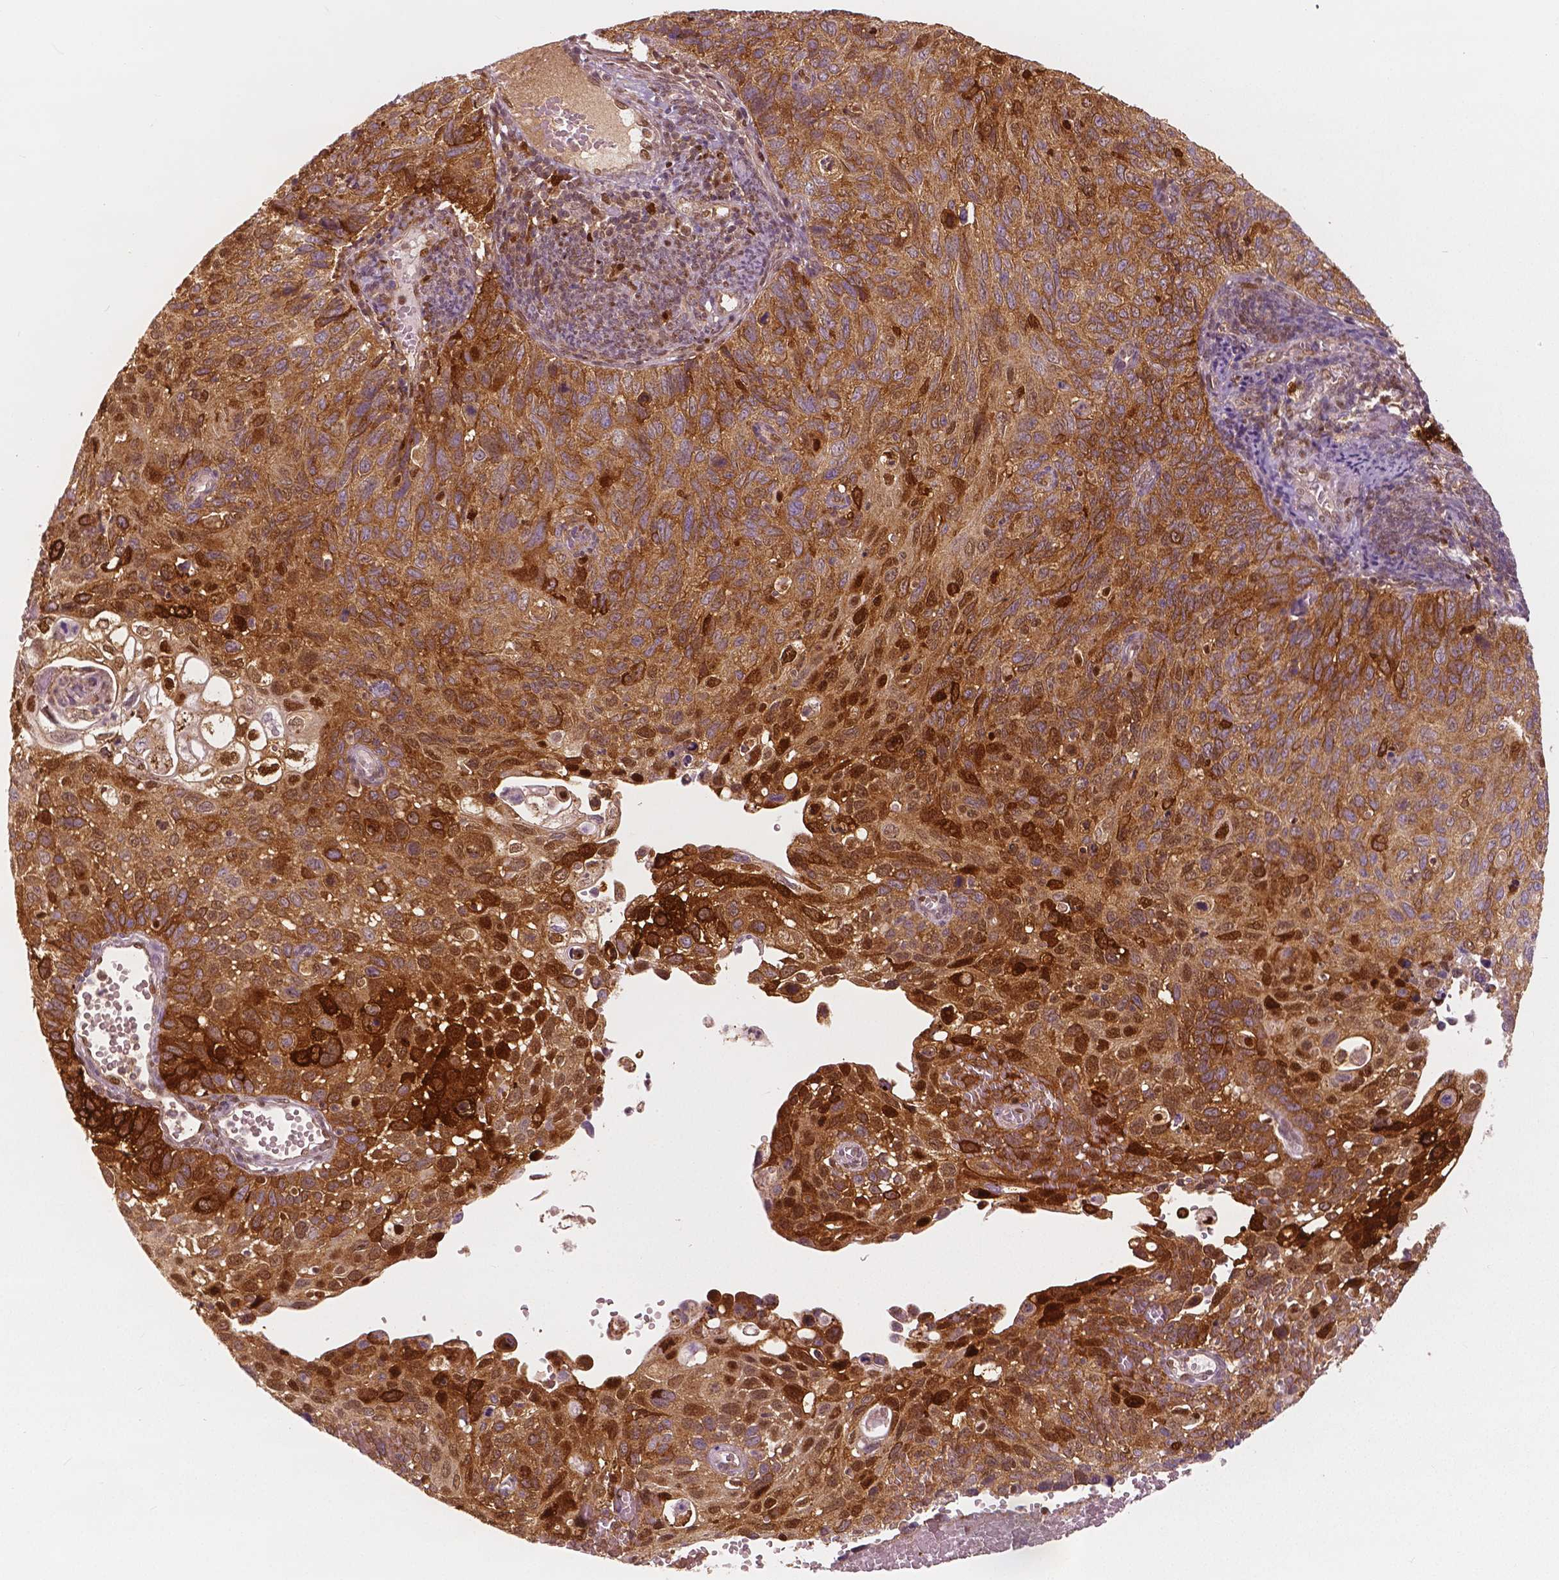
{"staining": {"intensity": "strong", "quantity": ">75%", "location": "cytoplasmic/membranous,nuclear"}, "tissue": "cervical cancer", "cell_type": "Tumor cells", "image_type": "cancer", "snomed": [{"axis": "morphology", "description": "Squamous cell carcinoma, NOS"}, {"axis": "topography", "description": "Cervix"}], "caption": "Protein positivity by immunohistochemistry (IHC) shows strong cytoplasmic/membranous and nuclear expression in about >75% of tumor cells in squamous cell carcinoma (cervical).", "gene": "SQSTM1", "patient": {"sex": "female", "age": 70}}